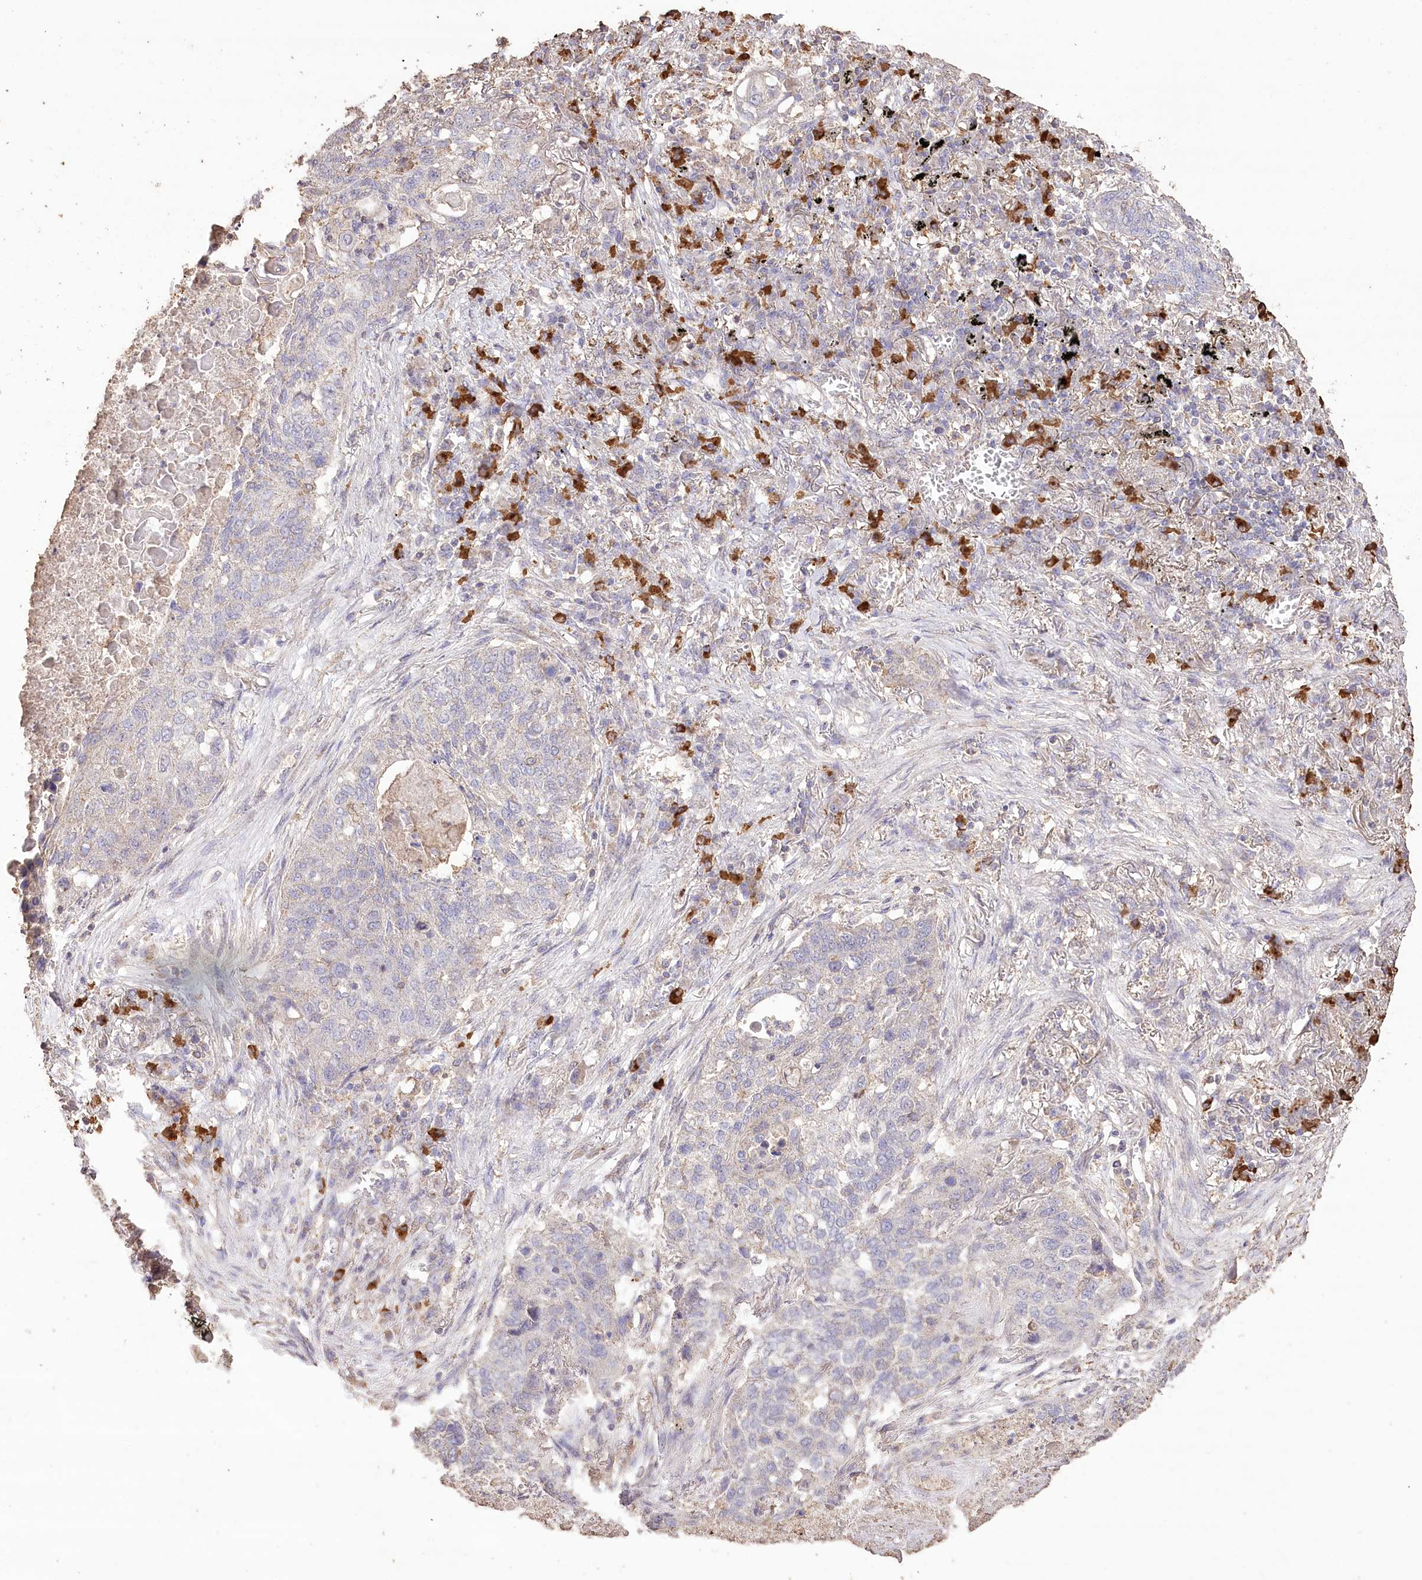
{"staining": {"intensity": "negative", "quantity": "none", "location": "none"}, "tissue": "lung cancer", "cell_type": "Tumor cells", "image_type": "cancer", "snomed": [{"axis": "morphology", "description": "Squamous cell carcinoma, NOS"}, {"axis": "topography", "description": "Lung"}], "caption": "Tumor cells are negative for protein expression in human lung cancer (squamous cell carcinoma). (Immunohistochemistry (ihc), brightfield microscopy, high magnification).", "gene": "IREB2", "patient": {"sex": "female", "age": 63}}